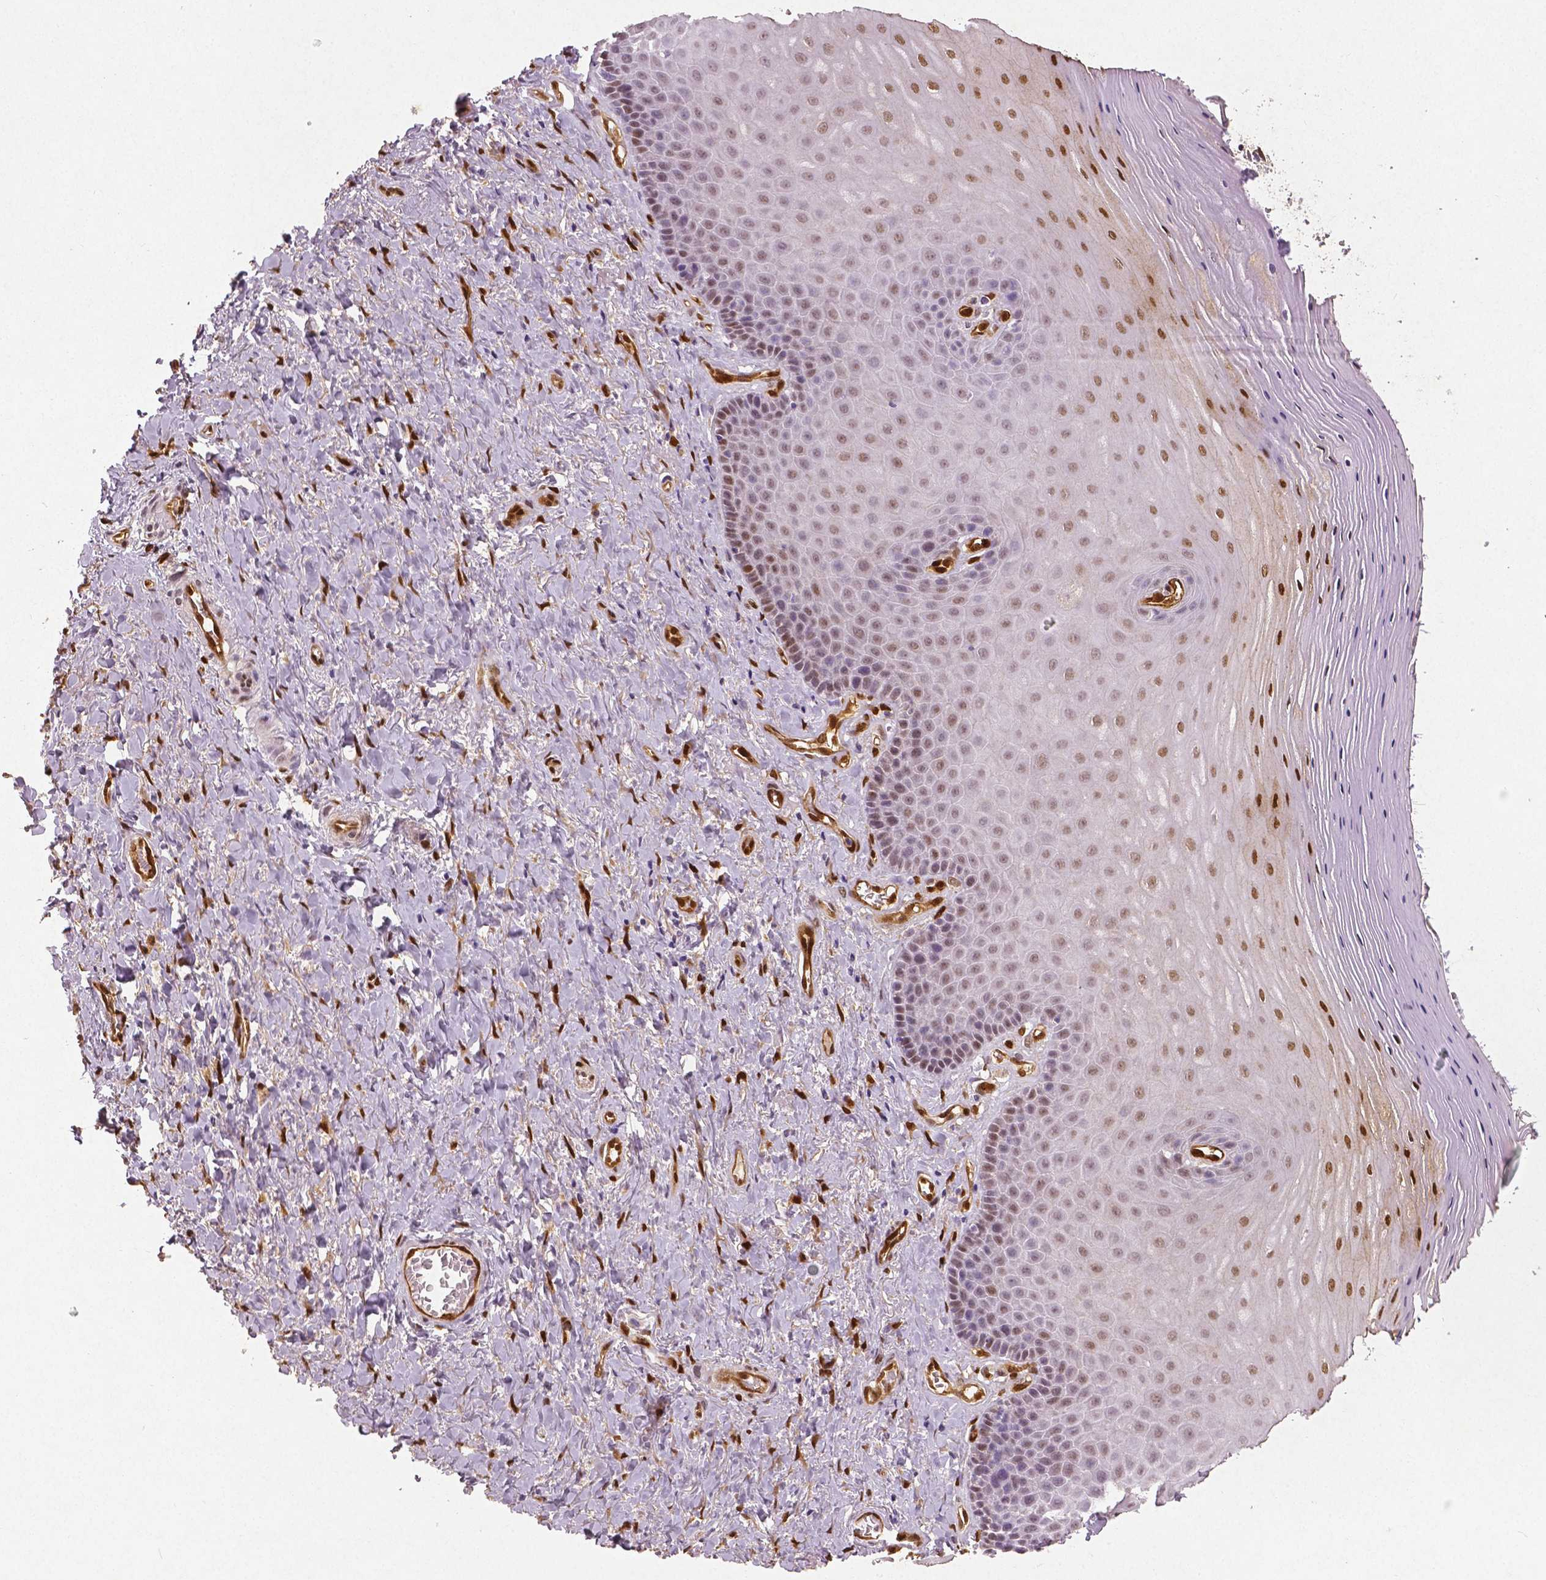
{"staining": {"intensity": "moderate", "quantity": ">75%", "location": "cytoplasmic/membranous,nuclear"}, "tissue": "vagina", "cell_type": "Squamous epithelial cells", "image_type": "normal", "snomed": [{"axis": "morphology", "description": "Normal tissue, NOS"}, {"axis": "topography", "description": "Vagina"}], "caption": "This micrograph exhibits benign vagina stained with IHC to label a protein in brown. The cytoplasmic/membranous,nuclear of squamous epithelial cells show moderate positivity for the protein. Nuclei are counter-stained blue.", "gene": "WWTR1", "patient": {"sex": "female", "age": 83}}